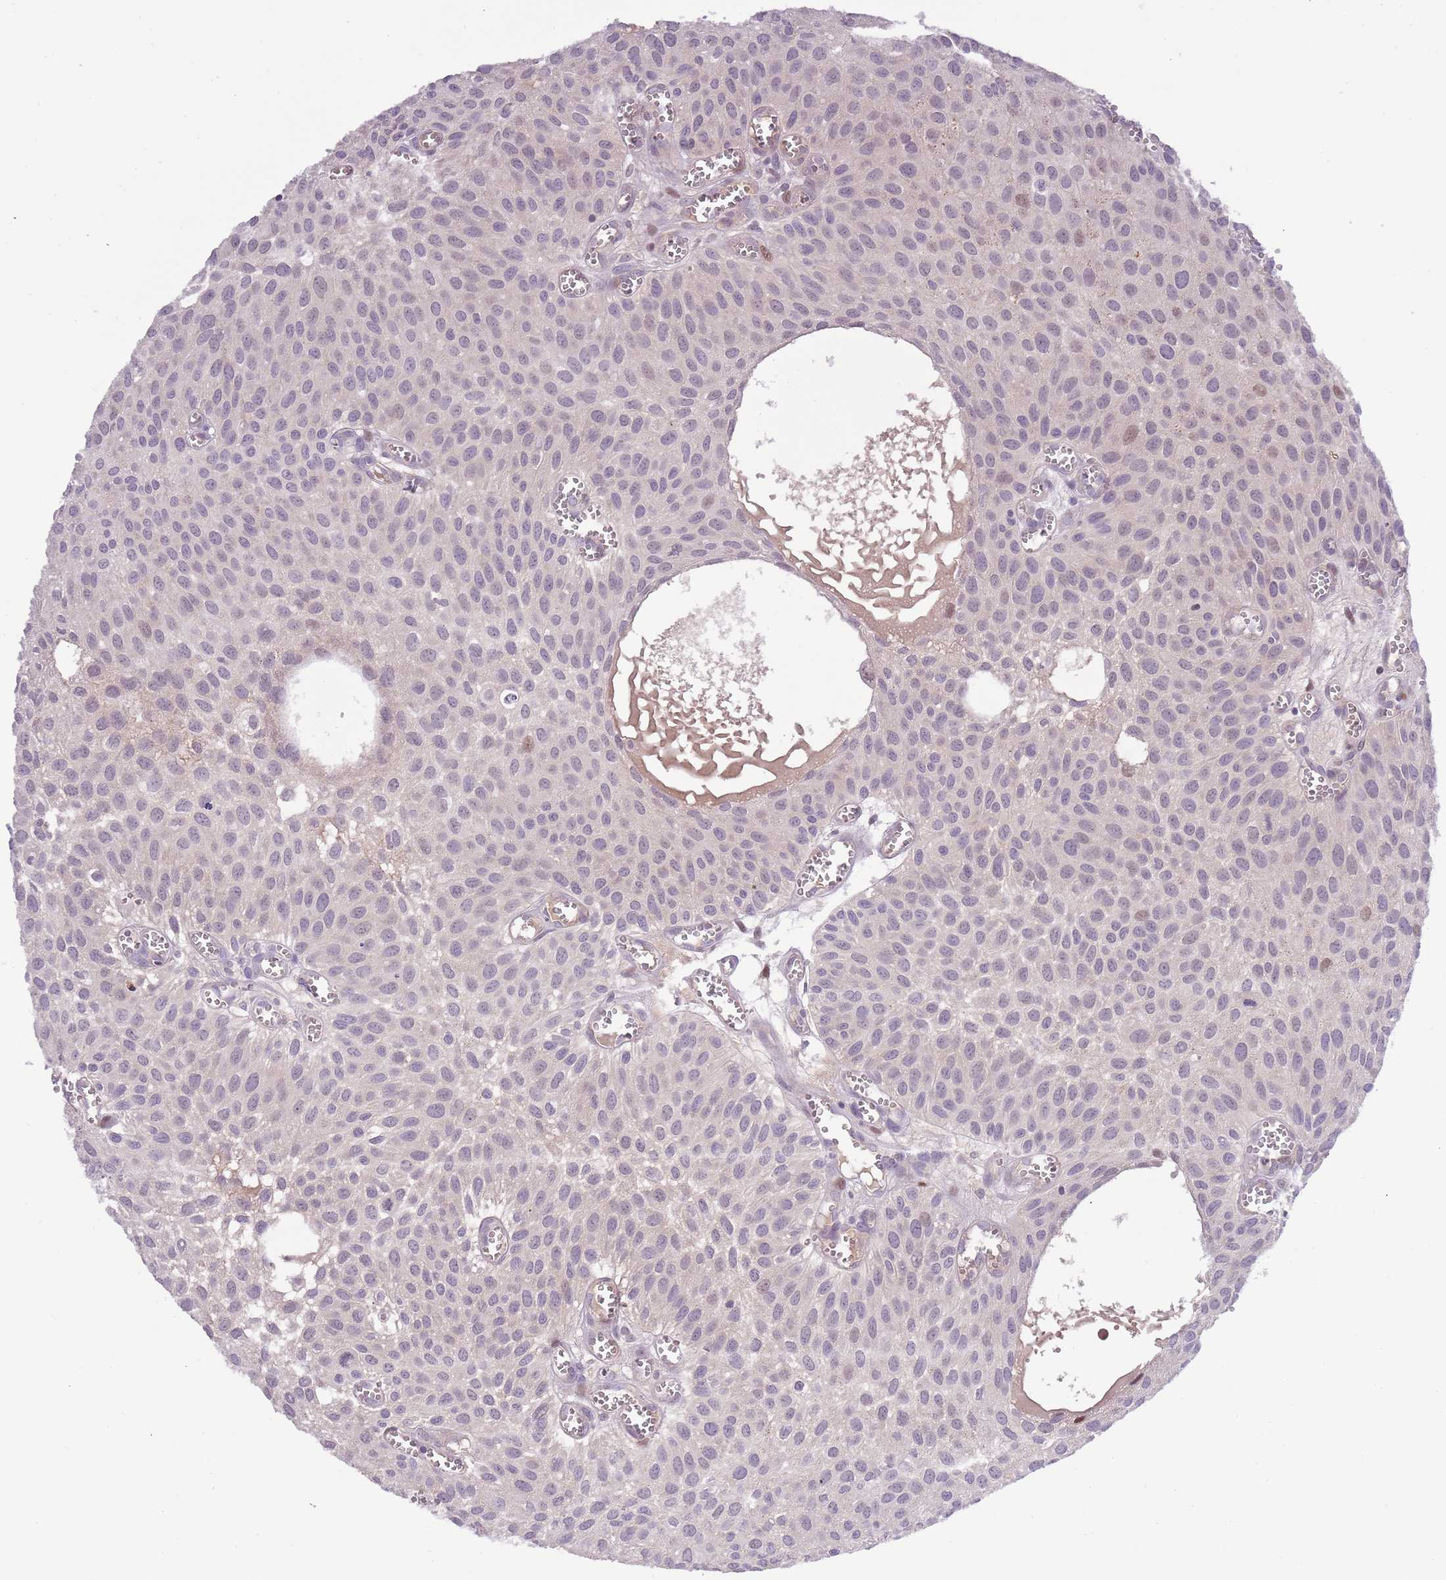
{"staining": {"intensity": "weak", "quantity": "<25%", "location": "nuclear"}, "tissue": "urothelial cancer", "cell_type": "Tumor cells", "image_type": "cancer", "snomed": [{"axis": "morphology", "description": "Urothelial carcinoma, Low grade"}, {"axis": "topography", "description": "Urinary bladder"}], "caption": "Human low-grade urothelial carcinoma stained for a protein using immunohistochemistry (IHC) displays no staining in tumor cells.", "gene": "SHROOM3", "patient": {"sex": "male", "age": 88}}